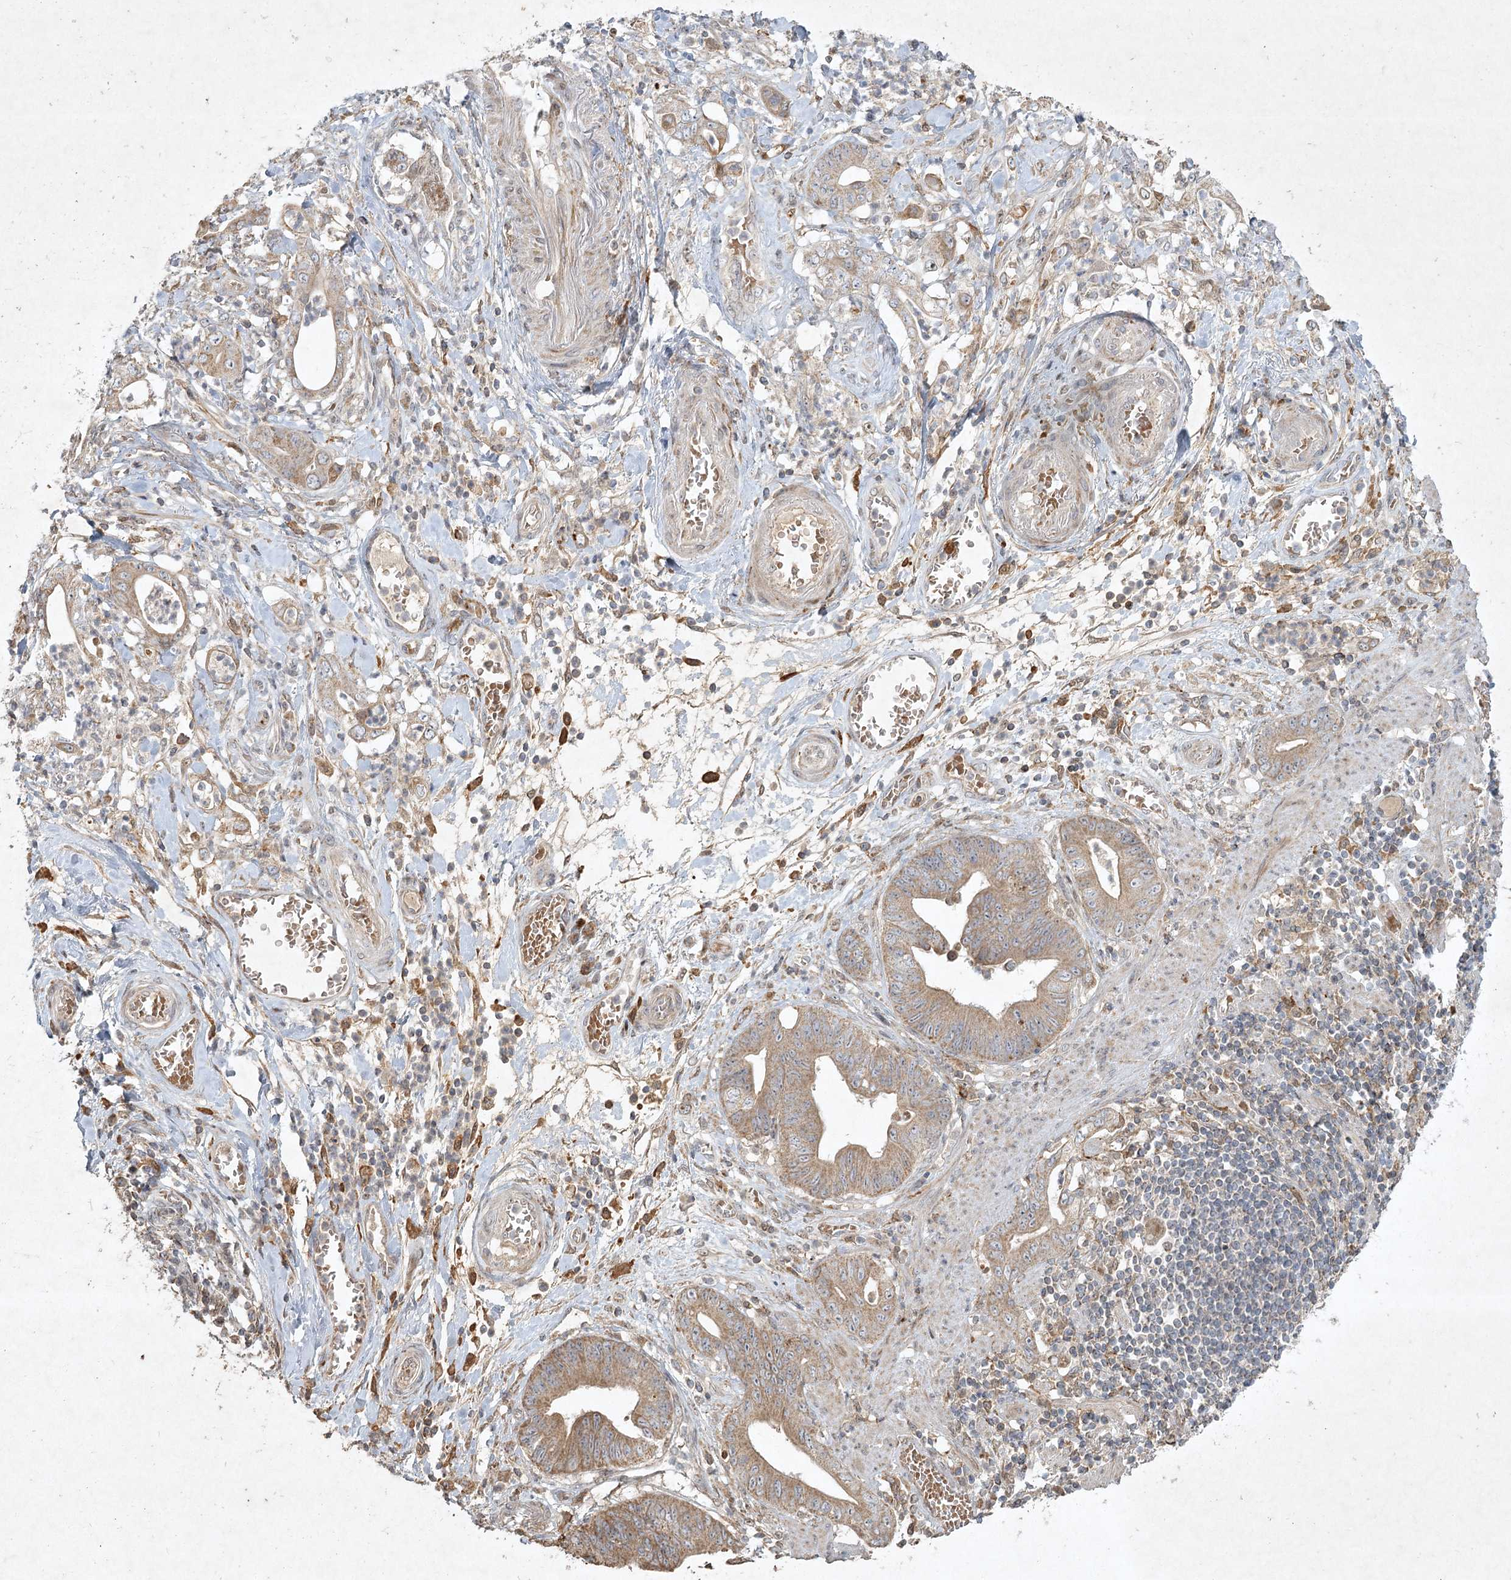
{"staining": {"intensity": "moderate", "quantity": "25%-75%", "location": "cytoplasmic/membranous"}, "tissue": "stomach cancer", "cell_type": "Tumor cells", "image_type": "cancer", "snomed": [{"axis": "morphology", "description": "Adenocarcinoma, NOS"}, {"axis": "topography", "description": "Stomach"}], "caption": "High-power microscopy captured an immunohistochemistry image of stomach cancer (adenocarcinoma), revealing moderate cytoplasmic/membranous expression in about 25%-75% of tumor cells. The protein is shown in brown color, while the nuclei are stained blue.", "gene": "KBTBD4", "patient": {"sex": "female", "age": 73}}